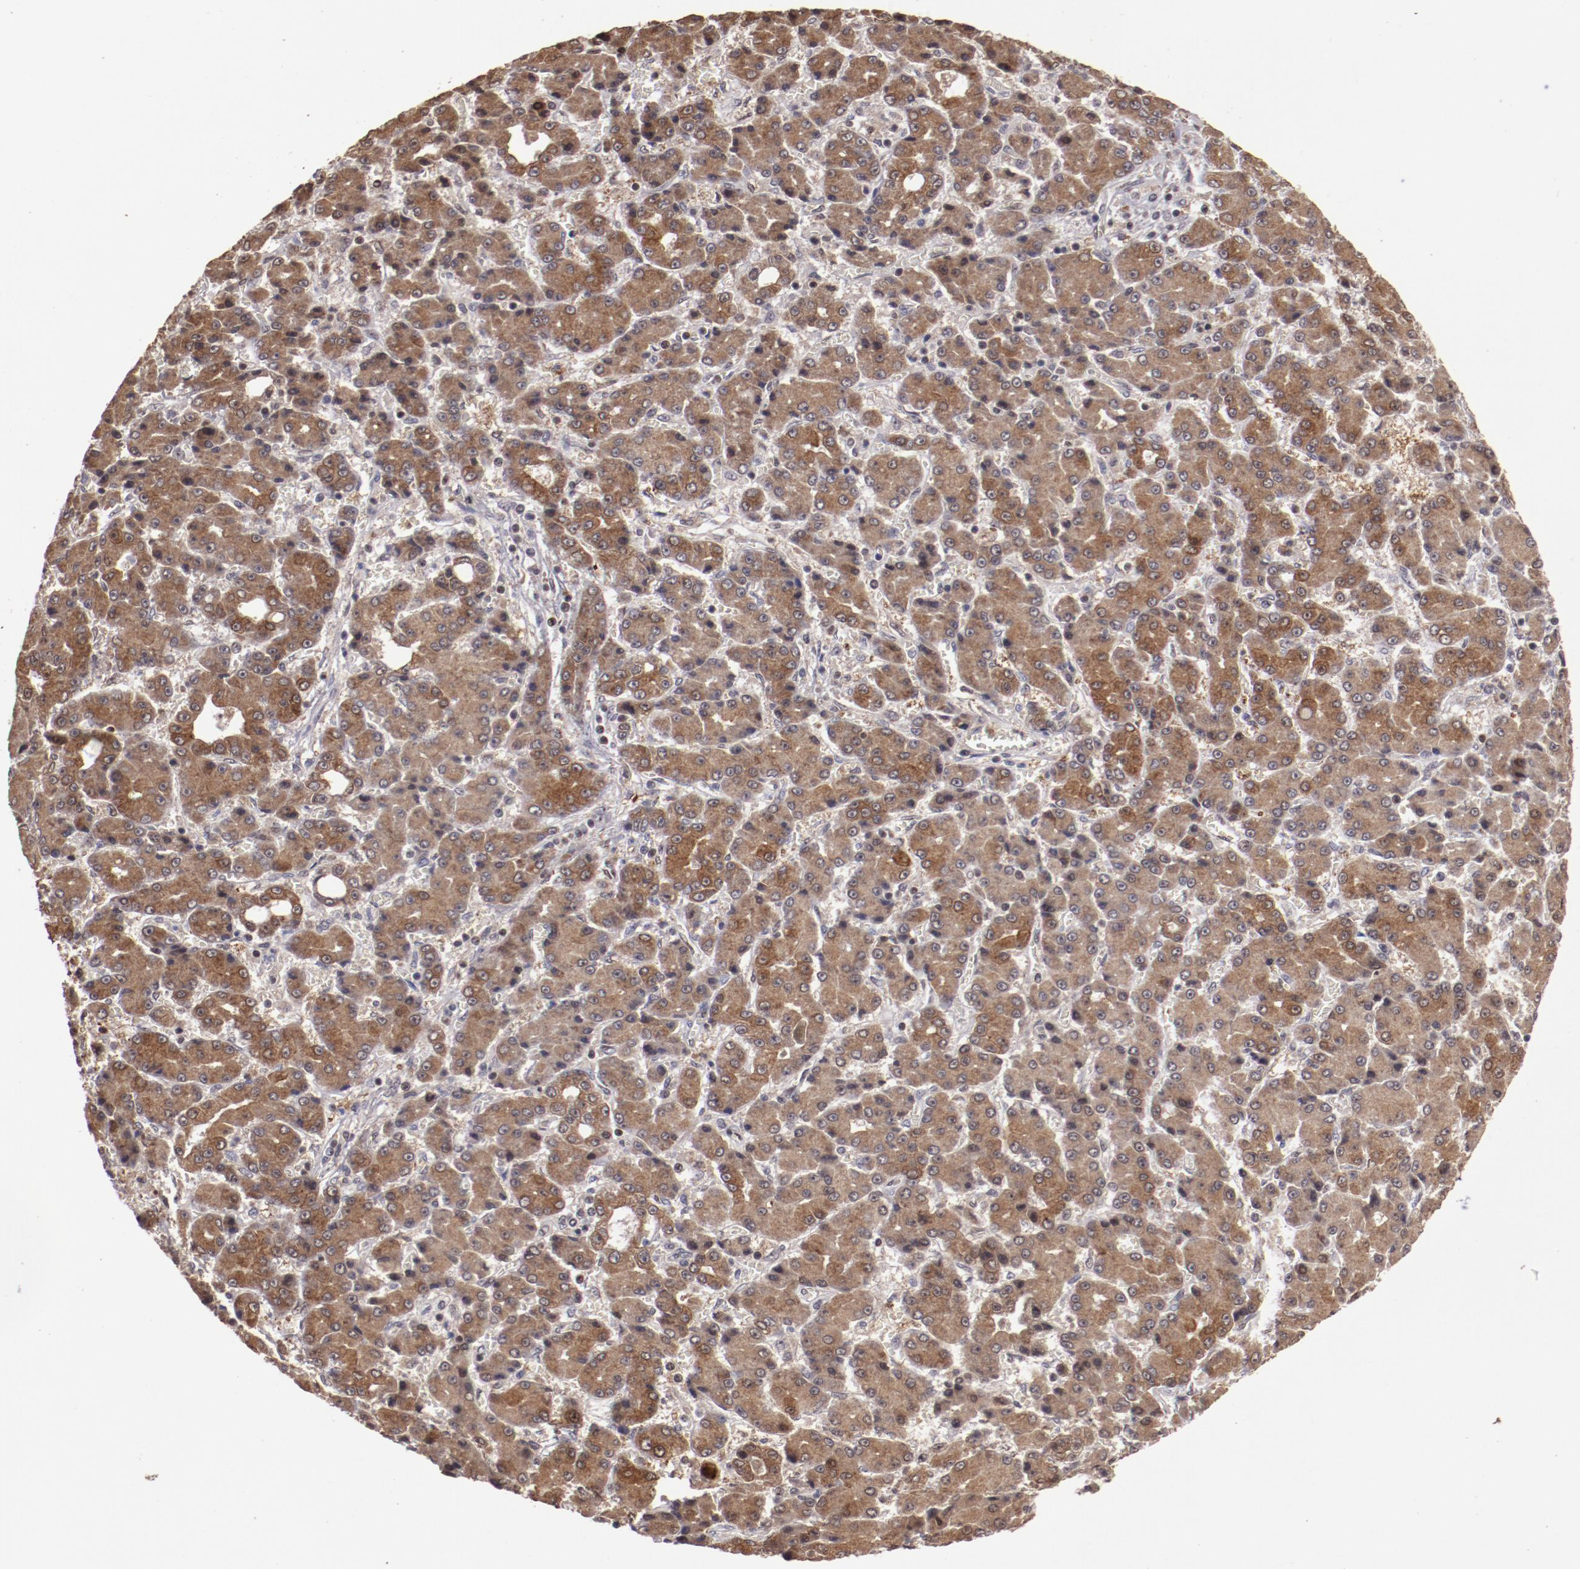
{"staining": {"intensity": "moderate", "quantity": ">75%", "location": "cytoplasmic/membranous,nuclear"}, "tissue": "liver cancer", "cell_type": "Tumor cells", "image_type": "cancer", "snomed": [{"axis": "morphology", "description": "Carcinoma, Hepatocellular, NOS"}, {"axis": "topography", "description": "Liver"}], "caption": "Tumor cells exhibit moderate cytoplasmic/membranous and nuclear staining in about >75% of cells in liver cancer.", "gene": "DDX24", "patient": {"sex": "male", "age": 69}}